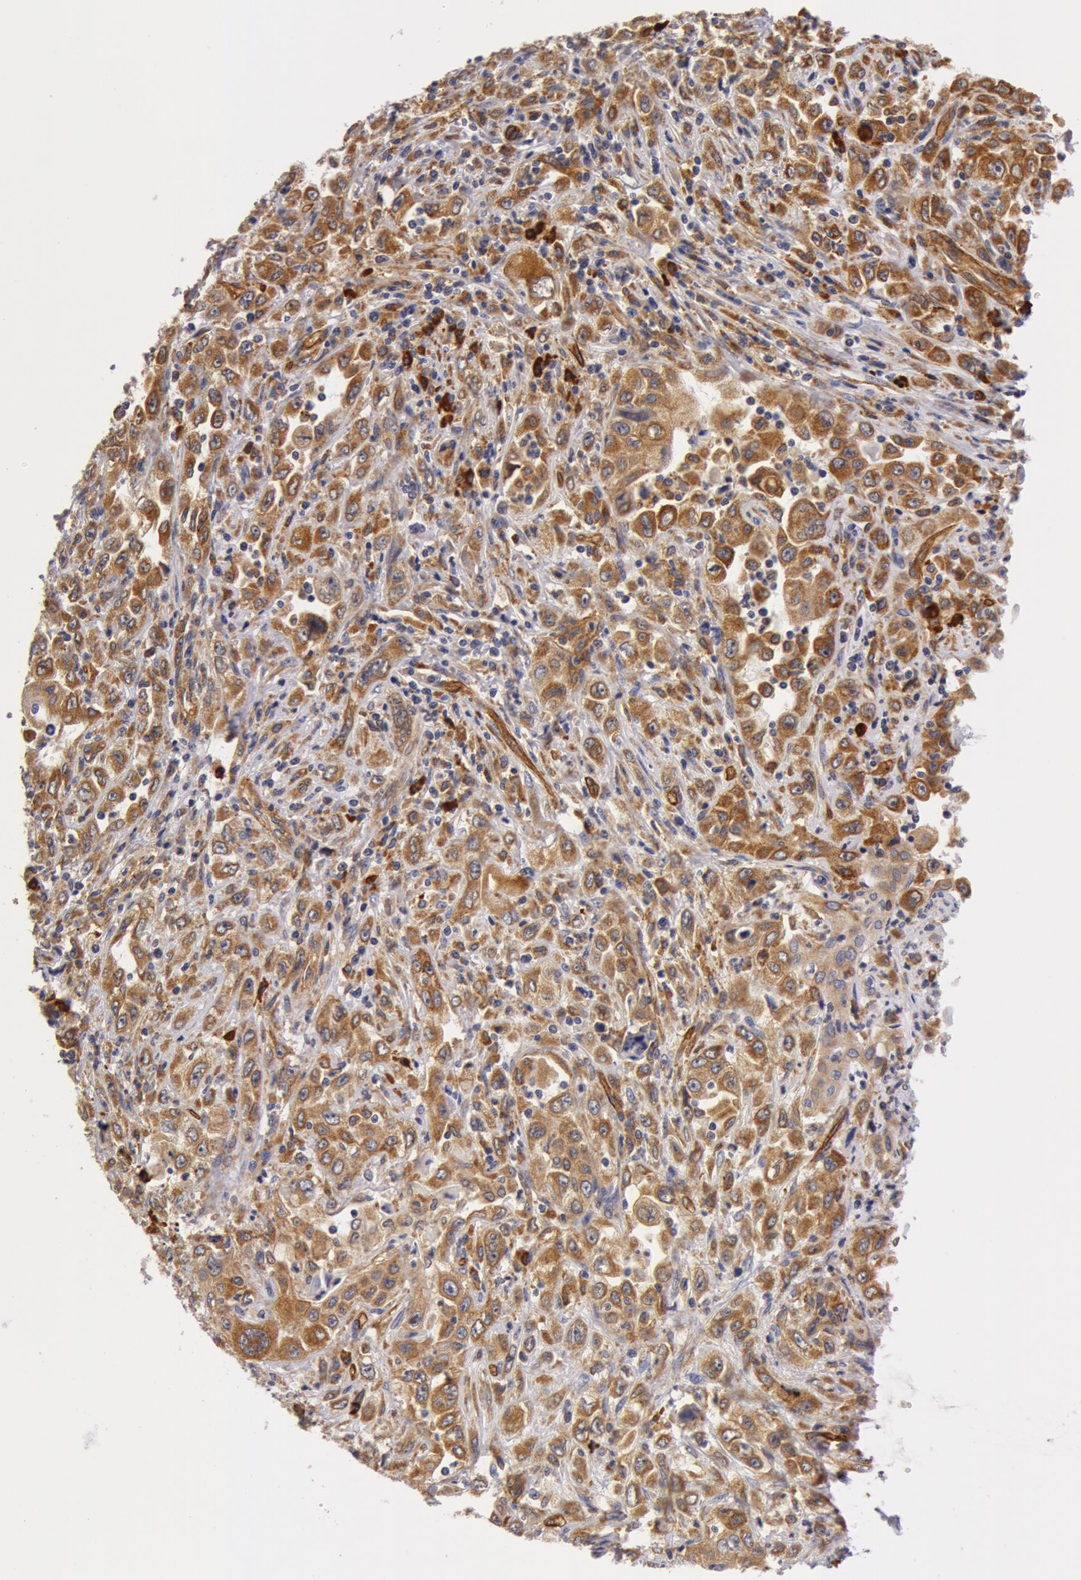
{"staining": {"intensity": "moderate", "quantity": ">75%", "location": "cytoplasmic/membranous"}, "tissue": "pancreatic cancer", "cell_type": "Tumor cells", "image_type": "cancer", "snomed": [{"axis": "morphology", "description": "Adenocarcinoma, NOS"}, {"axis": "topography", "description": "Pancreas"}], "caption": "Human adenocarcinoma (pancreatic) stained for a protein (brown) reveals moderate cytoplasmic/membranous positive positivity in approximately >75% of tumor cells.", "gene": "IL23A", "patient": {"sex": "male", "age": 70}}